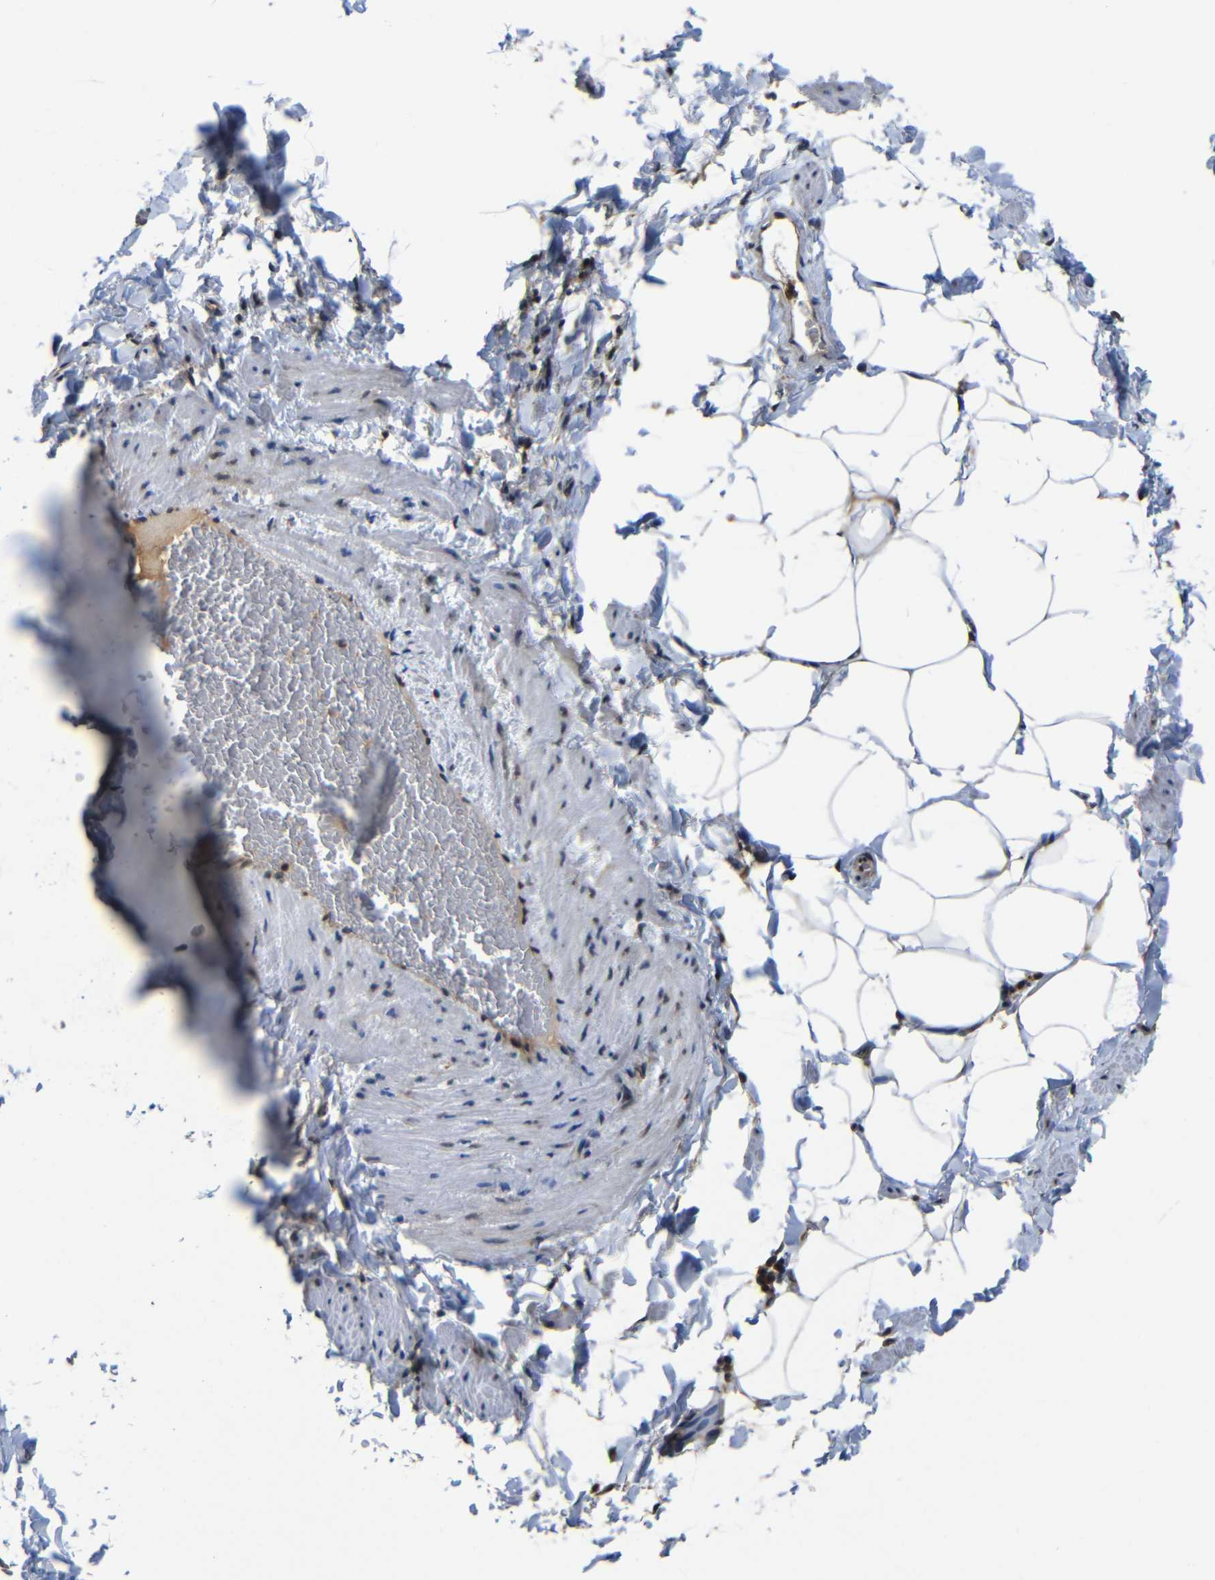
{"staining": {"intensity": "moderate", "quantity": ">75%", "location": "cytoplasmic/membranous"}, "tissue": "adipose tissue", "cell_type": "Adipocytes", "image_type": "normal", "snomed": [{"axis": "morphology", "description": "Normal tissue, NOS"}, {"axis": "topography", "description": "Vascular tissue"}], "caption": "DAB immunohistochemical staining of normal adipose tissue demonstrates moderate cytoplasmic/membranous protein staining in about >75% of adipocytes.", "gene": "FAM172A", "patient": {"sex": "male", "age": 41}}